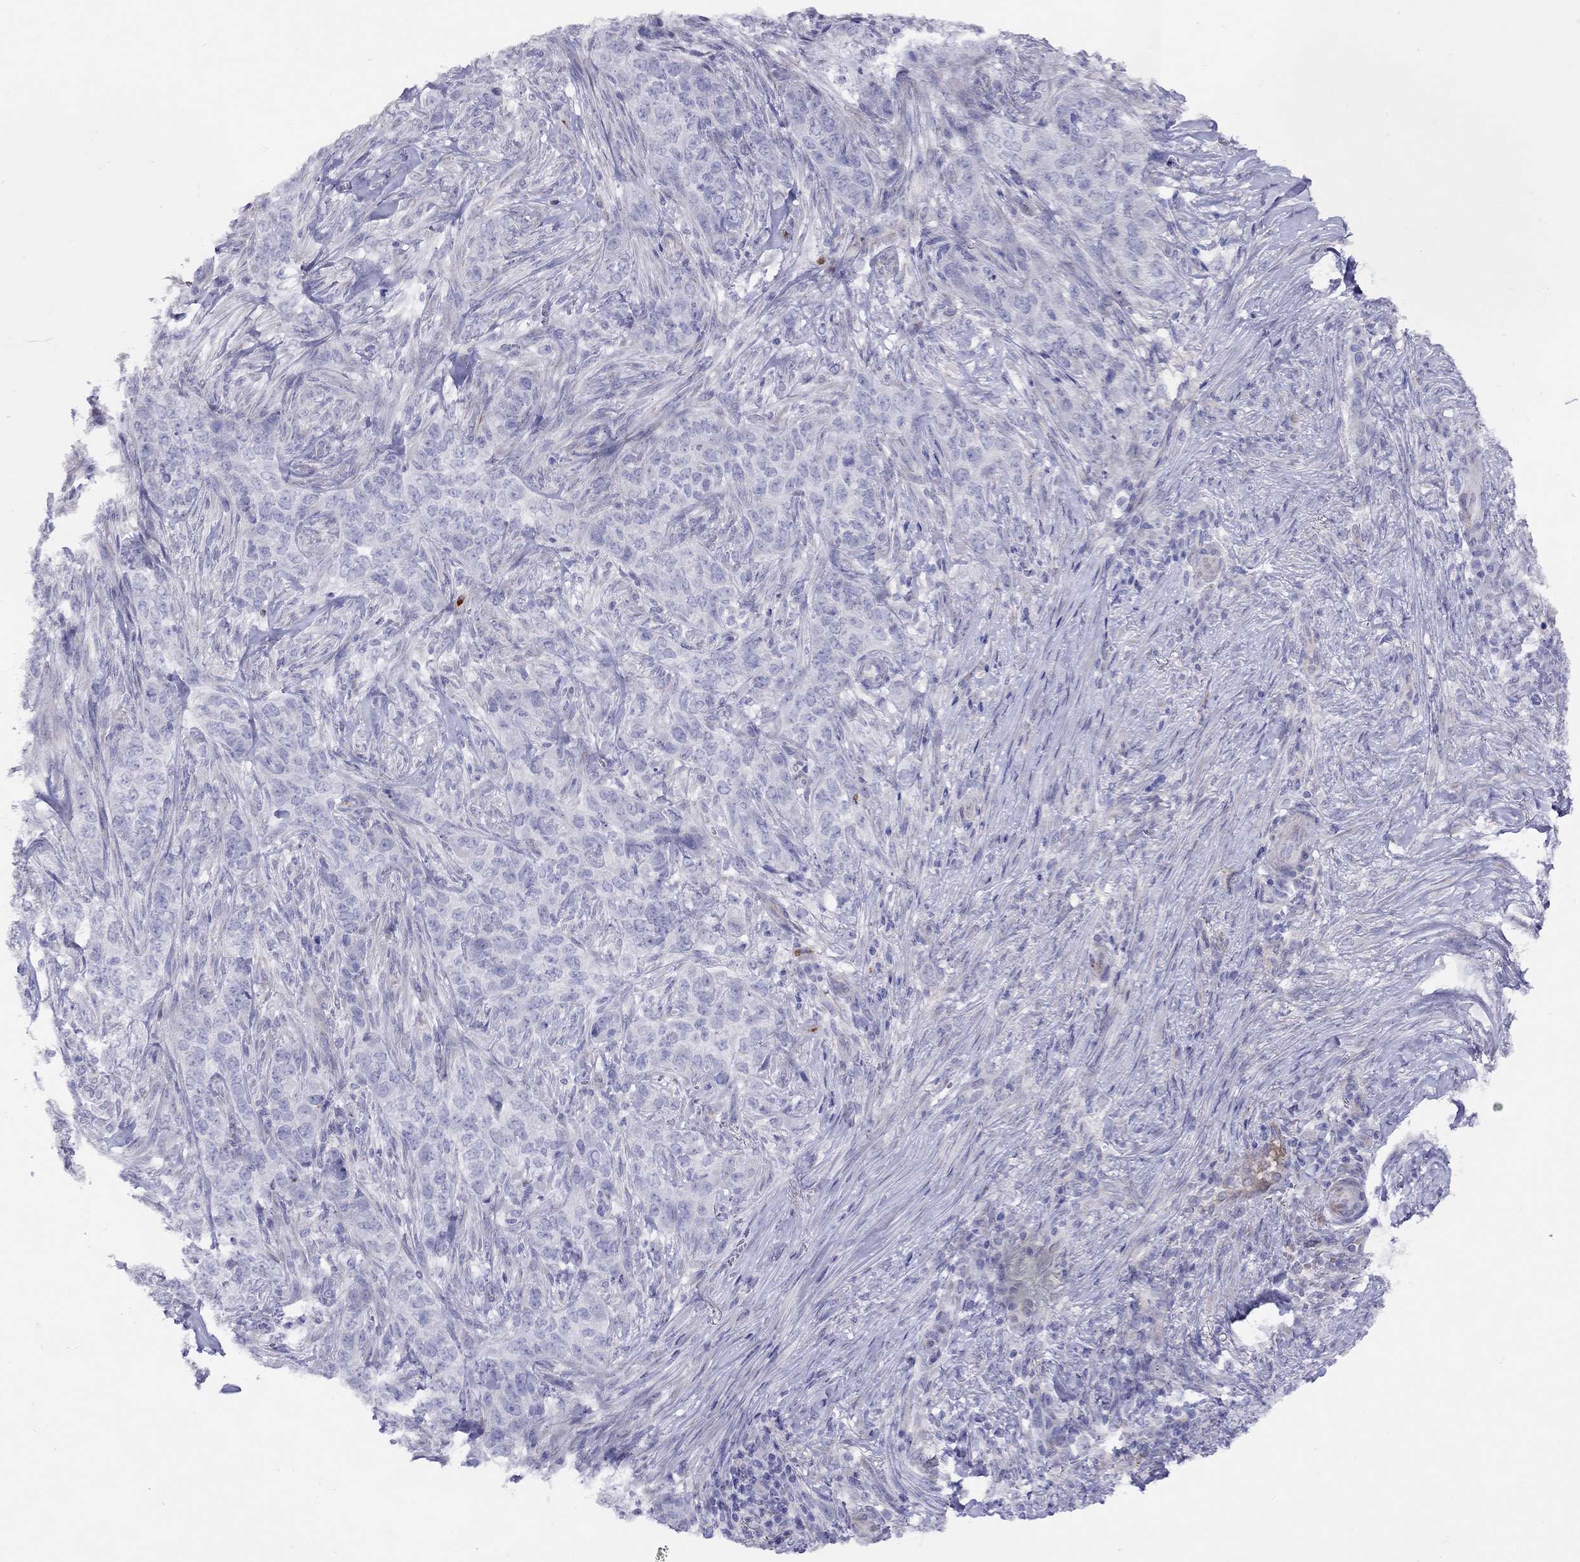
{"staining": {"intensity": "negative", "quantity": "none", "location": "none"}, "tissue": "skin cancer", "cell_type": "Tumor cells", "image_type": "cancer", "snomed": [{"axis": "morphology", "description": "Basal cell carcinoma"}, {"axis": "topography", "description": "Skin"}], "caption": "IHC of human basal cell carcinoma (skin) displays no staining in tumor cells.", "gene": "SPINT4", "patient": {"sex": "female", "age": 69}}